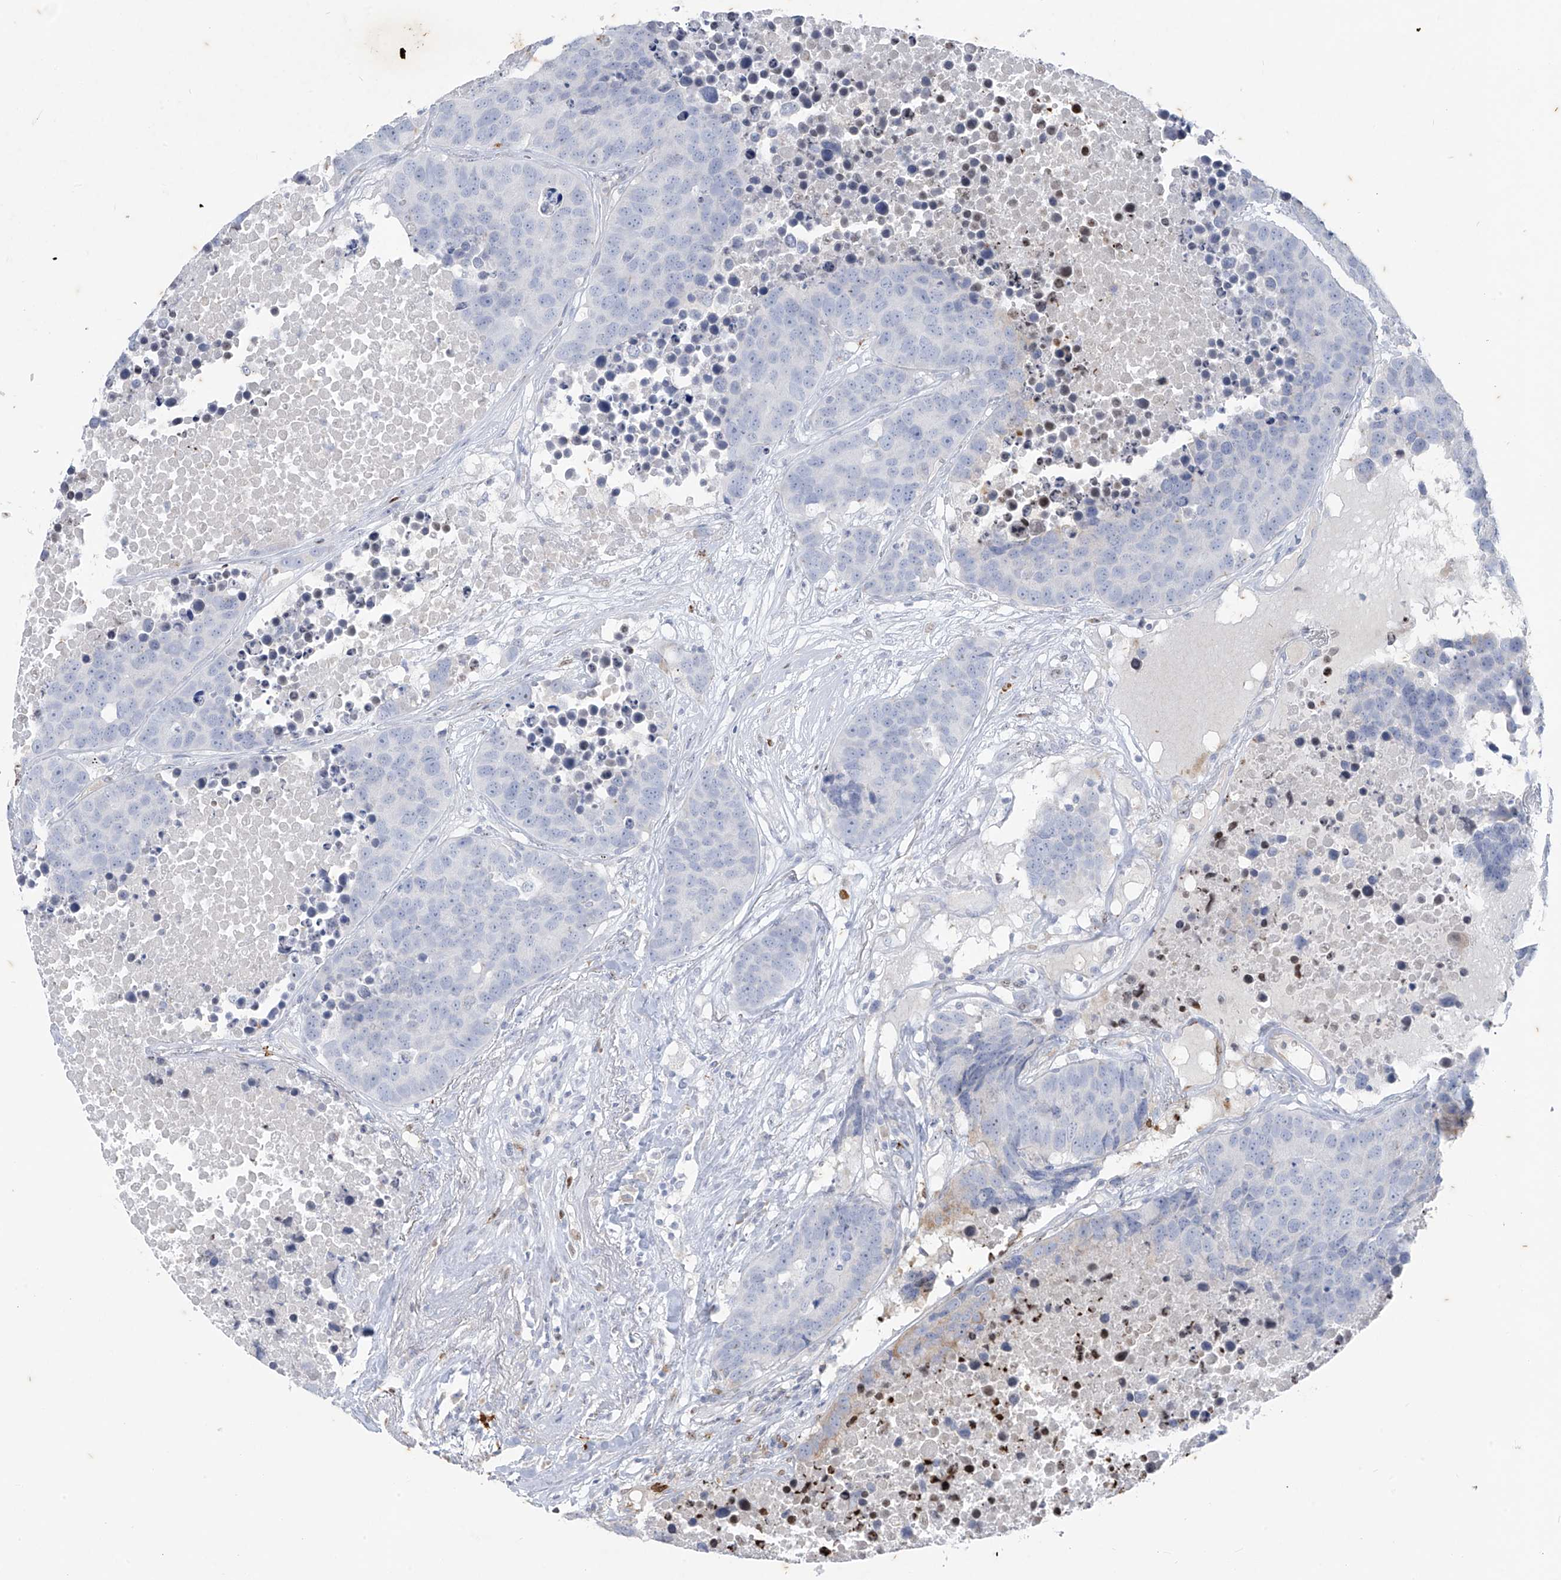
{"staining": {"intensity": "negative", "quantity": "none", "location": "none"}, "tissue": "carcinoid", "cell_type": "Tumor cells", "image_type": "cancer", "snomed": [{"axis": "morphology", "description": "Carcinoid, malignant, NOS"}, {"axis": "topography", "description": "Lung"}], "caption": "High magnification brightfield microscopy of carcinoid stained with DAB (brown) and counterstained with hematoxylin (blue): tumor cells show no significant staining.", "gene": "CX3CR1", "patient": {"sex": "male", "age": 60}}